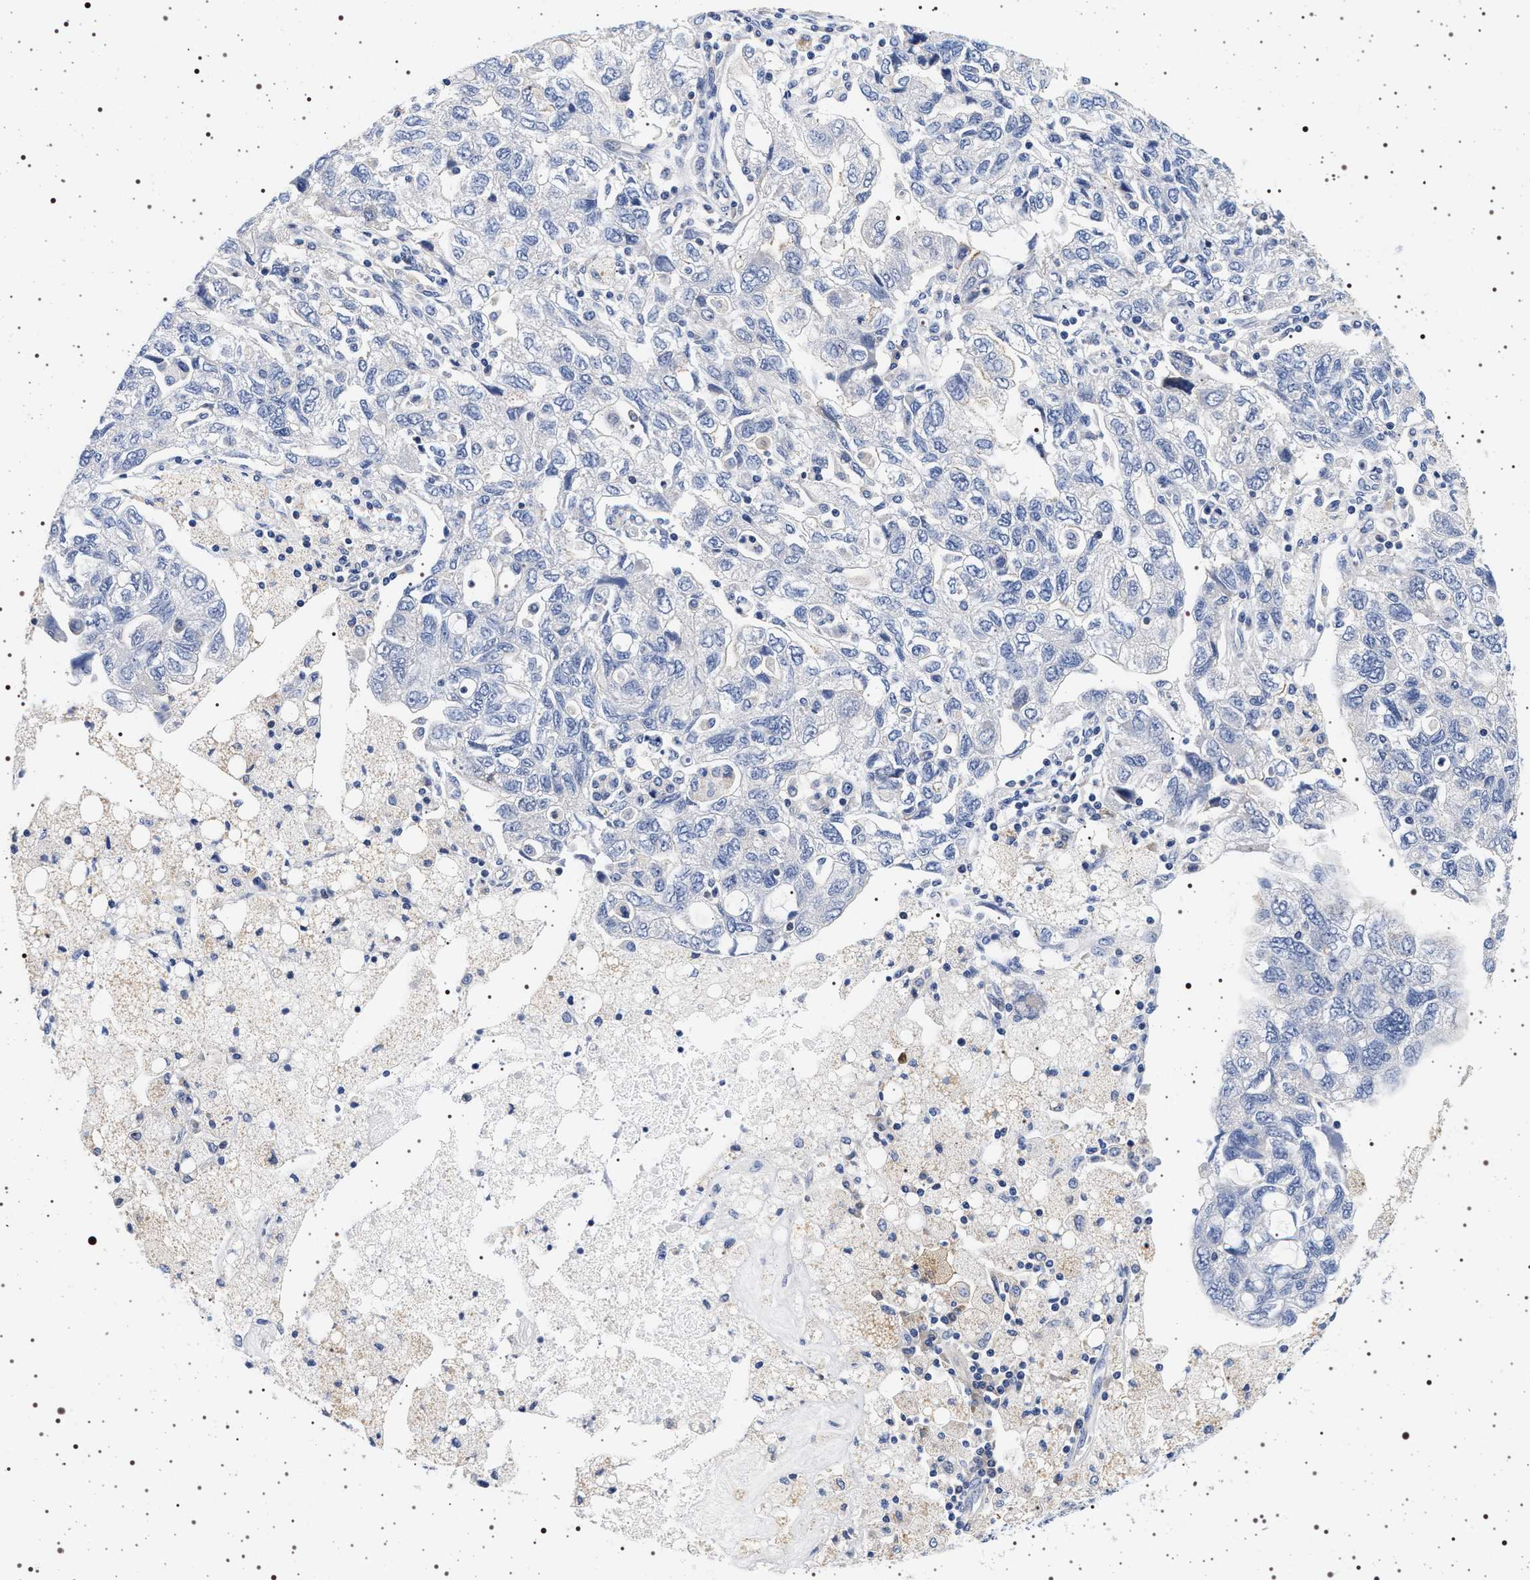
{"staining": {"intensity": "negative", "quantity": "none", "location": "none"}, "tissue": "ovarian cancer", "cell_type": "Tumor cells", "image_type": "cancer", "snomed": [{"axis": "morphology", "description": "Carcinoma, NOS"}, {"axis": "morphology", "description": "Cystadenocarcinoma, serous, NOS"}, {"axis": "topography", "description": "Ovary"}], "caption": "The immunohistochemistry (IHC) micrograph has no significant staining in tumor cells of ovarian cancer (serous cystadenocarcinoma) tissue.", "gene": "HSD17B1", "patient": {"sex": "female", "age": 69}}